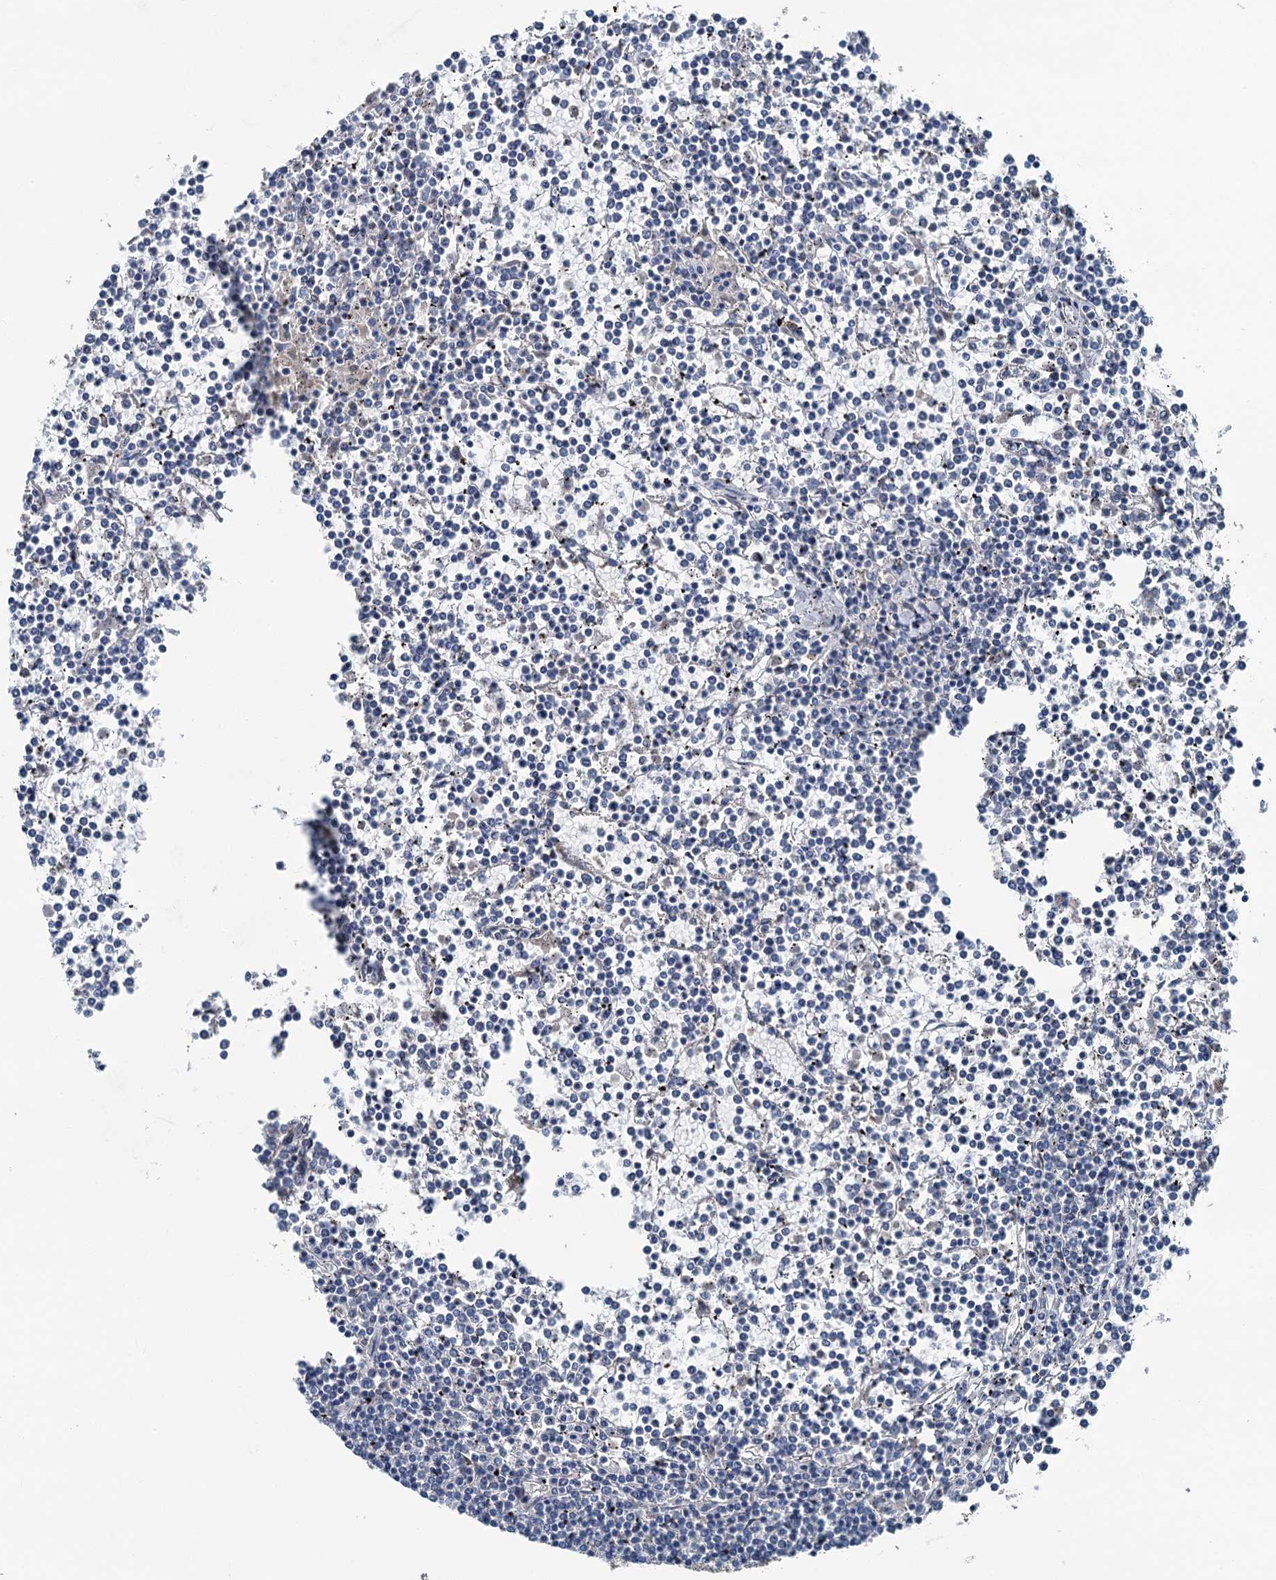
{"staining": {"intensity": "negative", "quantity": "none", "location": "none"}, "tissue": "lymphoma", "cell_type": "Tumor cells", "image_type": "cancer", "snomed": [{"axis": "morphology", "description": "Malignant lymphoma, non-Hodgkin's type, Low grade"}, {"axis": "topography", "description": "Spleen"}], "caption": "A photomicrograph of low-grade malignant lymphoma, non-Hodgkin's type stained for a protein shows no brown staining in tumor cells.", "gene": "C6orf120", "patient": {"sex": "female", "age": 19}}